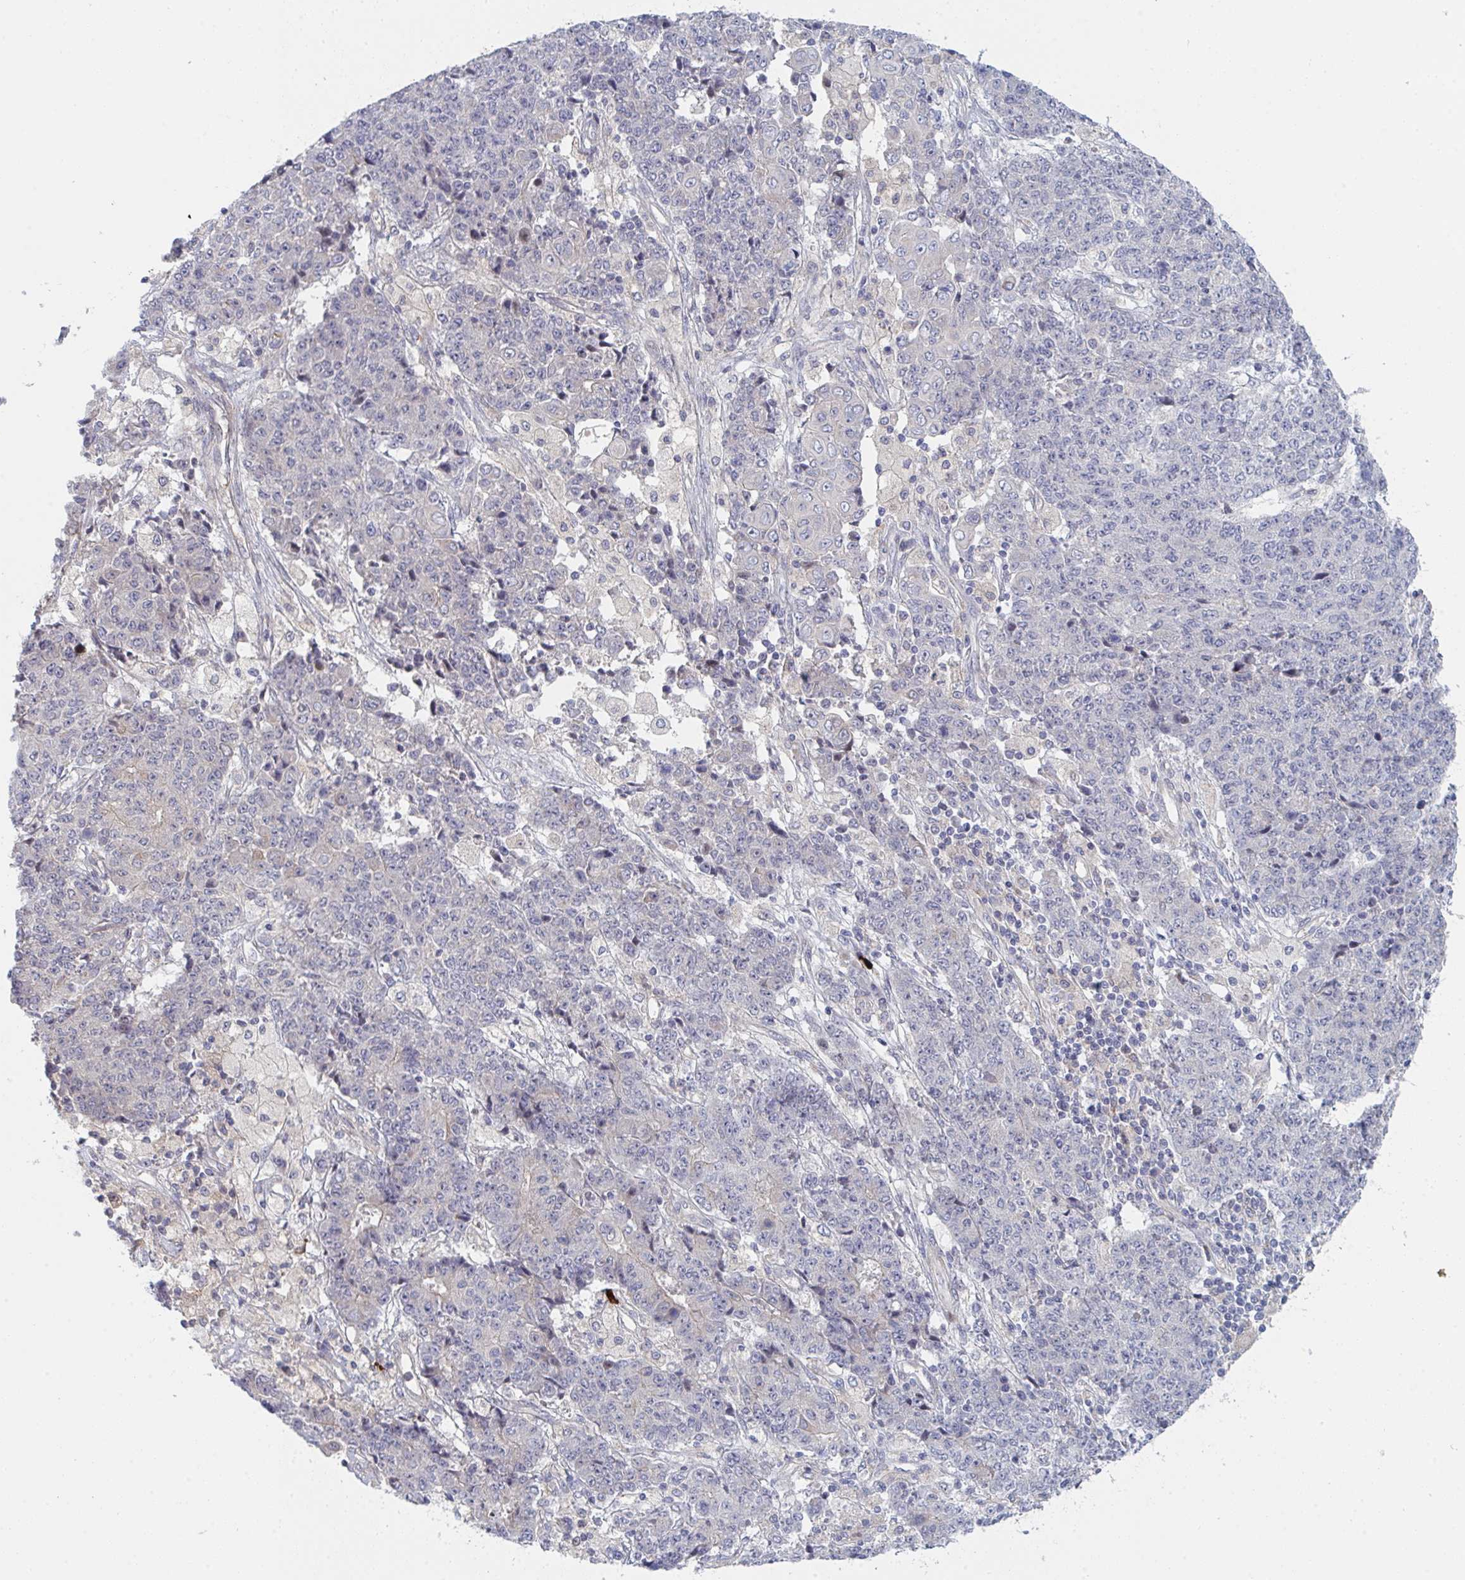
{"staining": {"intensity": "negative", "quantity": "none", "location": "none"}, "tissue": "ovarian cancer", "cell_type": "Tumor cells", "image_type": "cancer", "snomed": [{"axis": "morphology", "description": "Carcinoma, endometroid"}, {"axis": "topography", "description": "Ovary"}], "caption": "Tumor cells are negative for protein expression in human ovarian cancer.", "gene": "TNFSF4", "patient": {"sex": "female", "age": 42}}